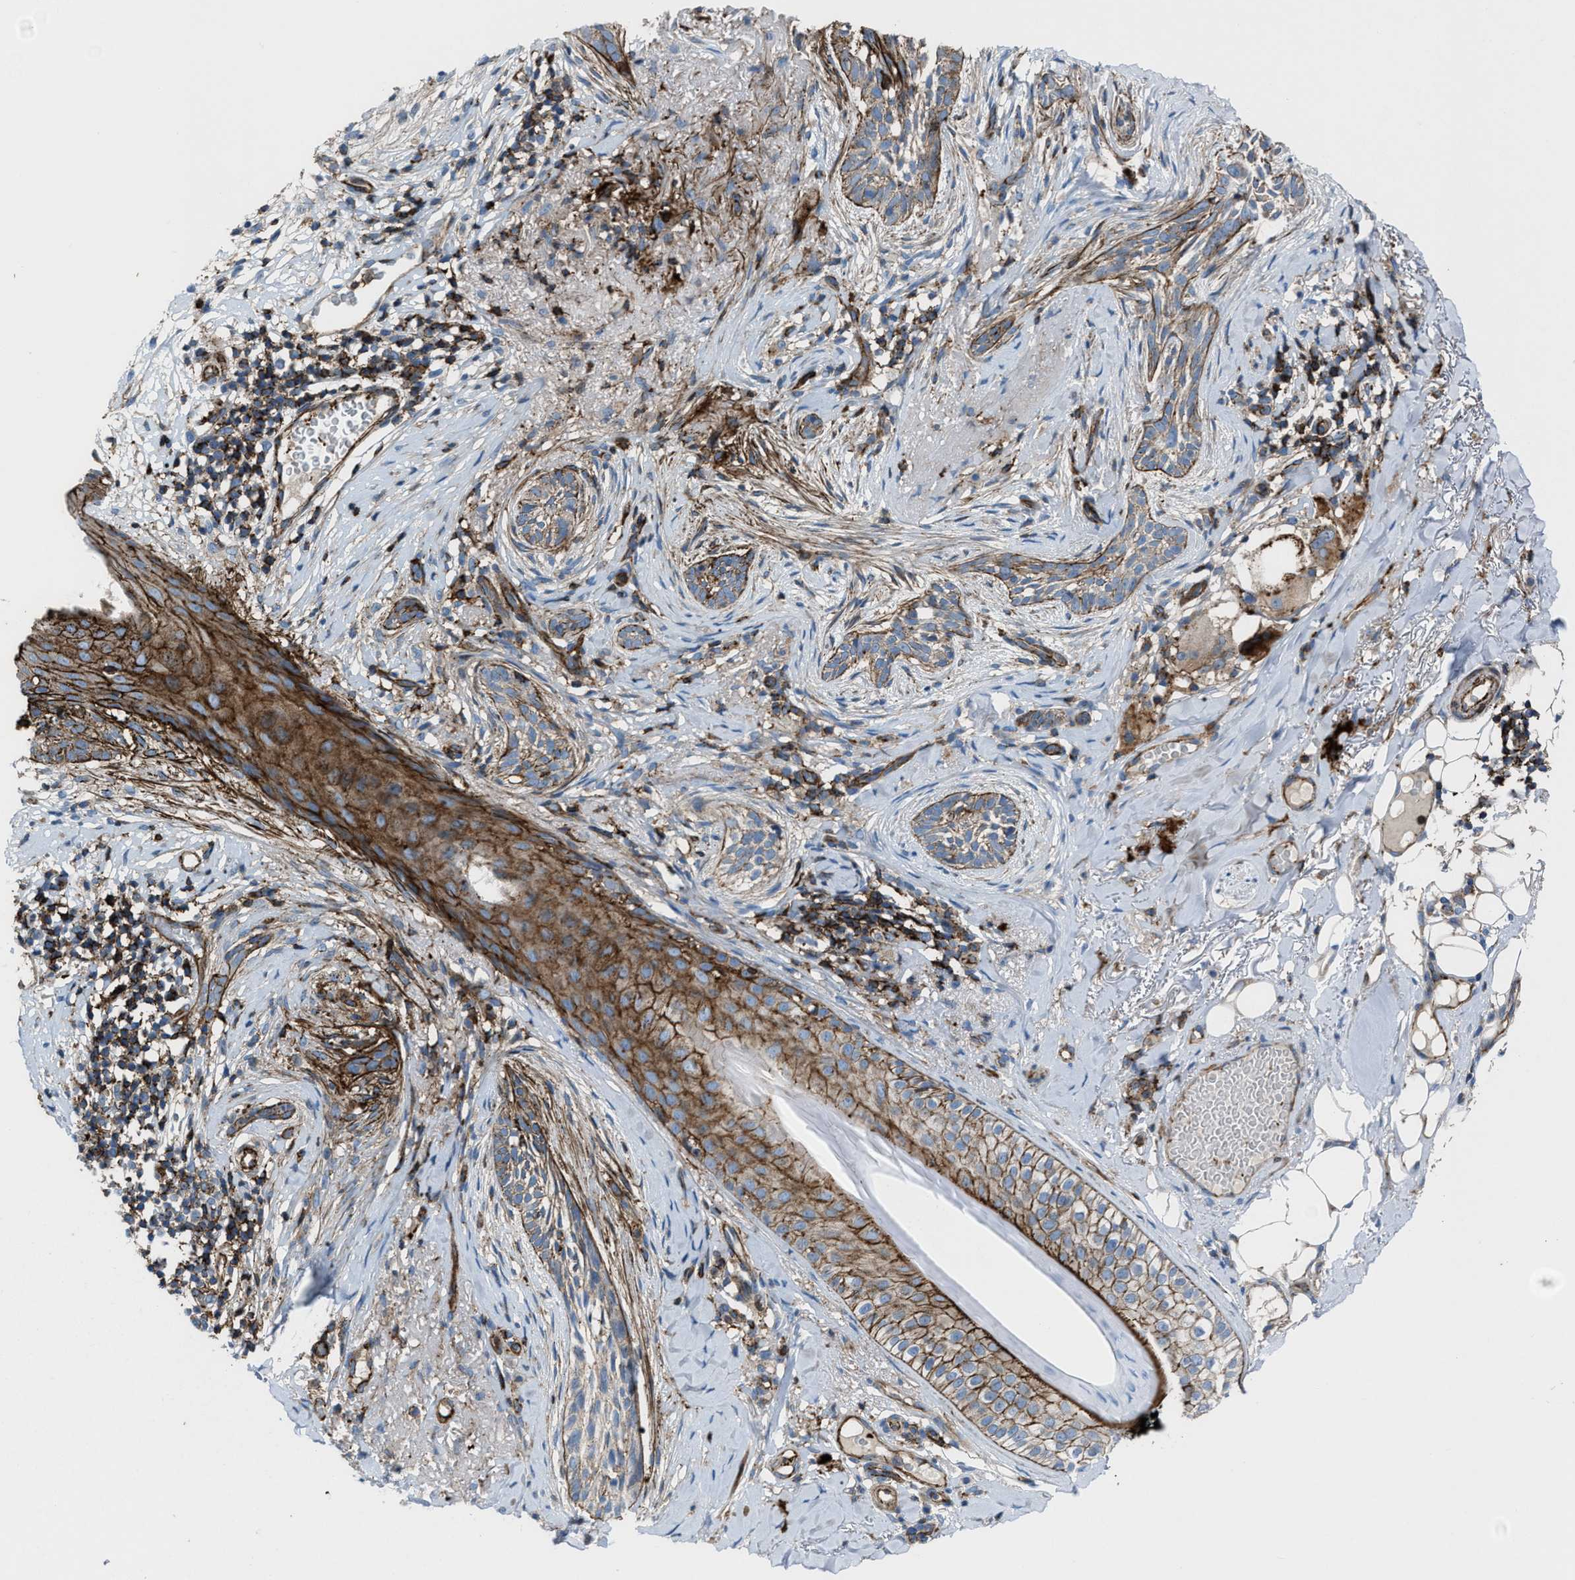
{"staining": {"intensity": "weak", "quantity": ">75%", "location": "cytoplasmic/membranous"}, "tissue": "skin cancer", "cell_type": "Tumor cells", "image_type": "cancer", "snomed": [{"axis": "morphology", "description": "Basal cell carcinoma"}, {"axis": "topography", "description": "Skin"}], "caption": "A low amount of weak cytoplasmic/membranous expression is seen in about >75% of tumor cells in skin cancer (basal cell carcinoma) tissue.", "gene": "AGPAT2", "patient": {"sex": "female", "age": 88}}